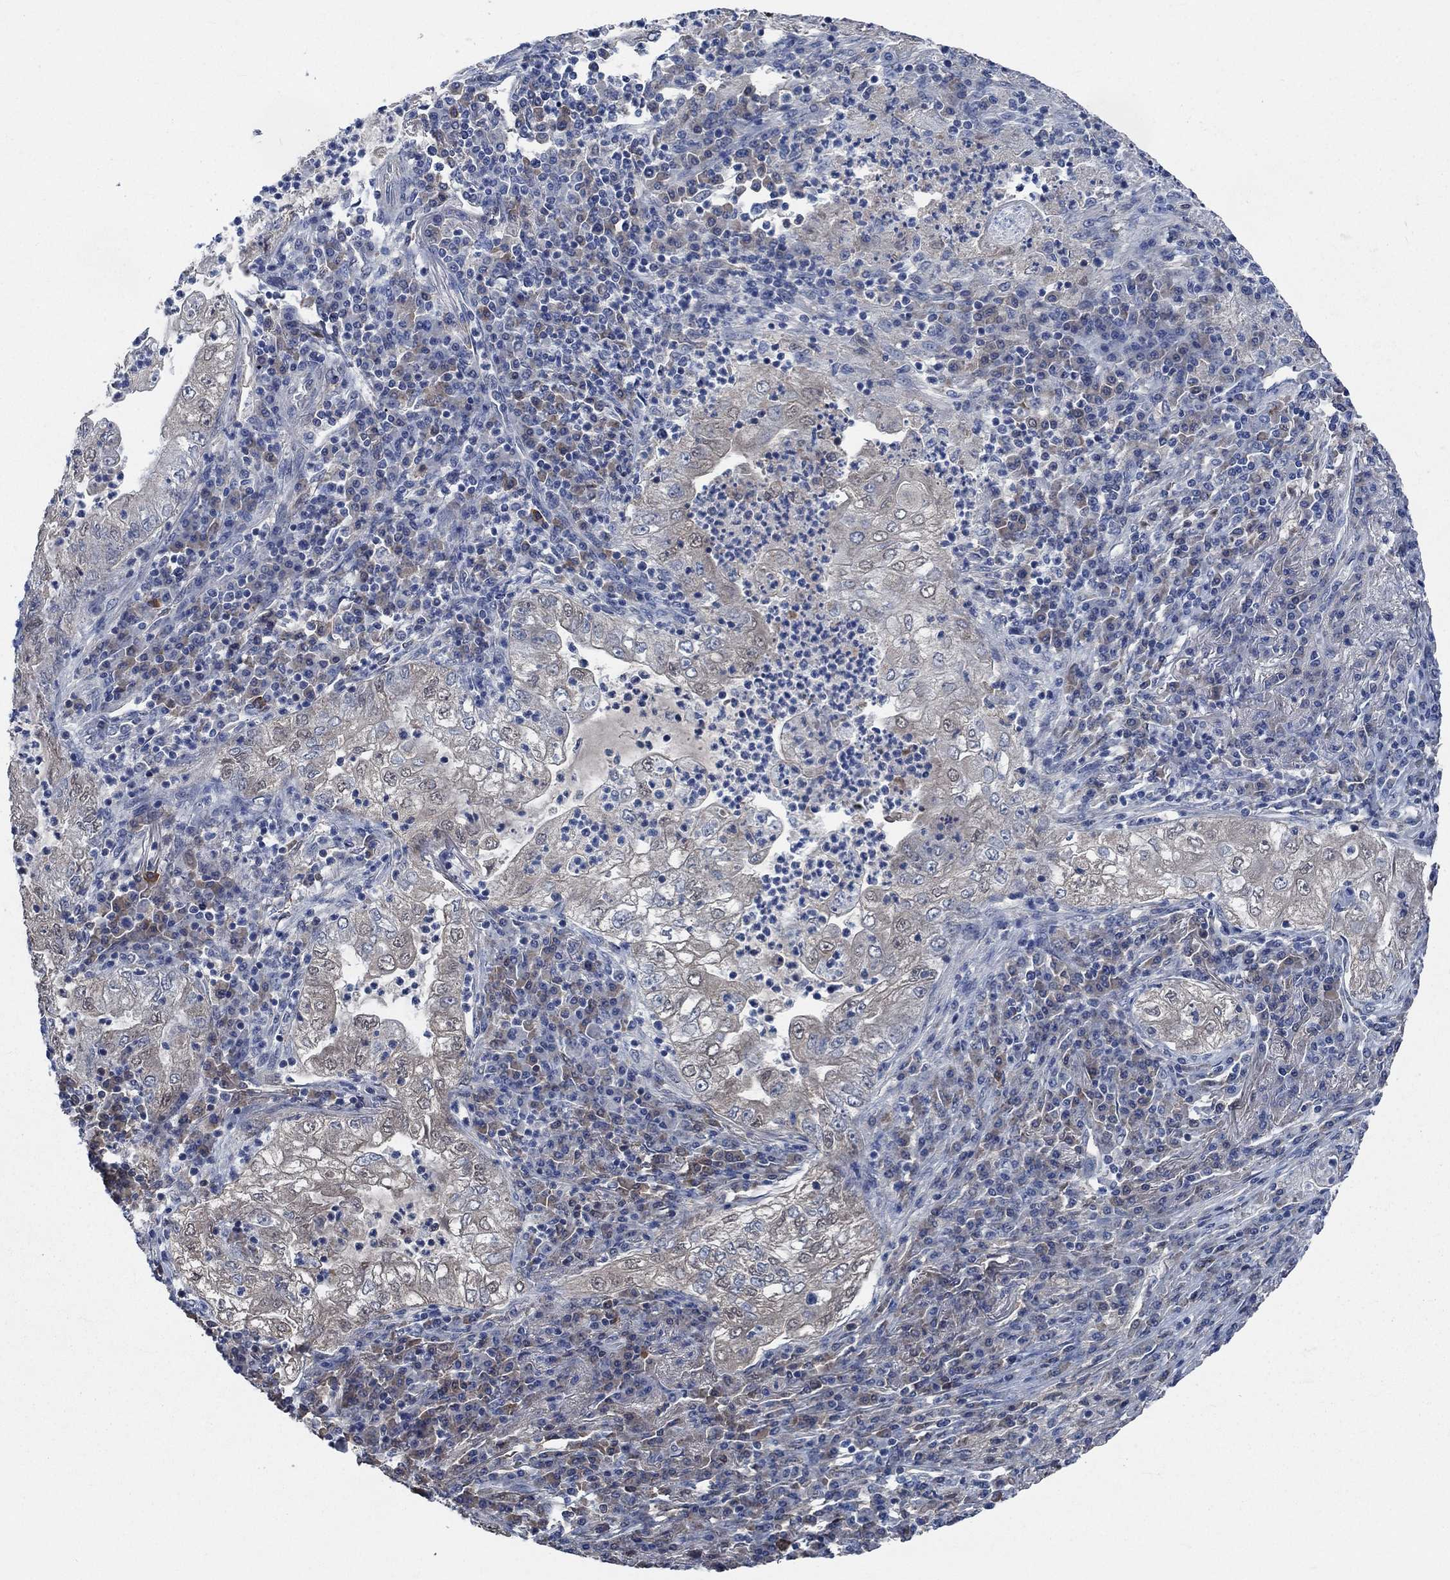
{"staining": {"intensity": "negative", "quantity": "none", "location": "none"}, "tissue": "lung cancer", "cell_type": "Tumor cells", "image_type": "cancer", "snomed": [{"axis": "morphology", "description": "Adenocarcinoma, NOS"}, {"axis": "topography", "description": "Lung"}], "caption": "Human adenocarcinoma (lung) stained for a protein using immunohistochemistry reveals no positivity in tumor cells.", "gene": "OBSCN", "patient": {"sex": "female", "age": 73}}